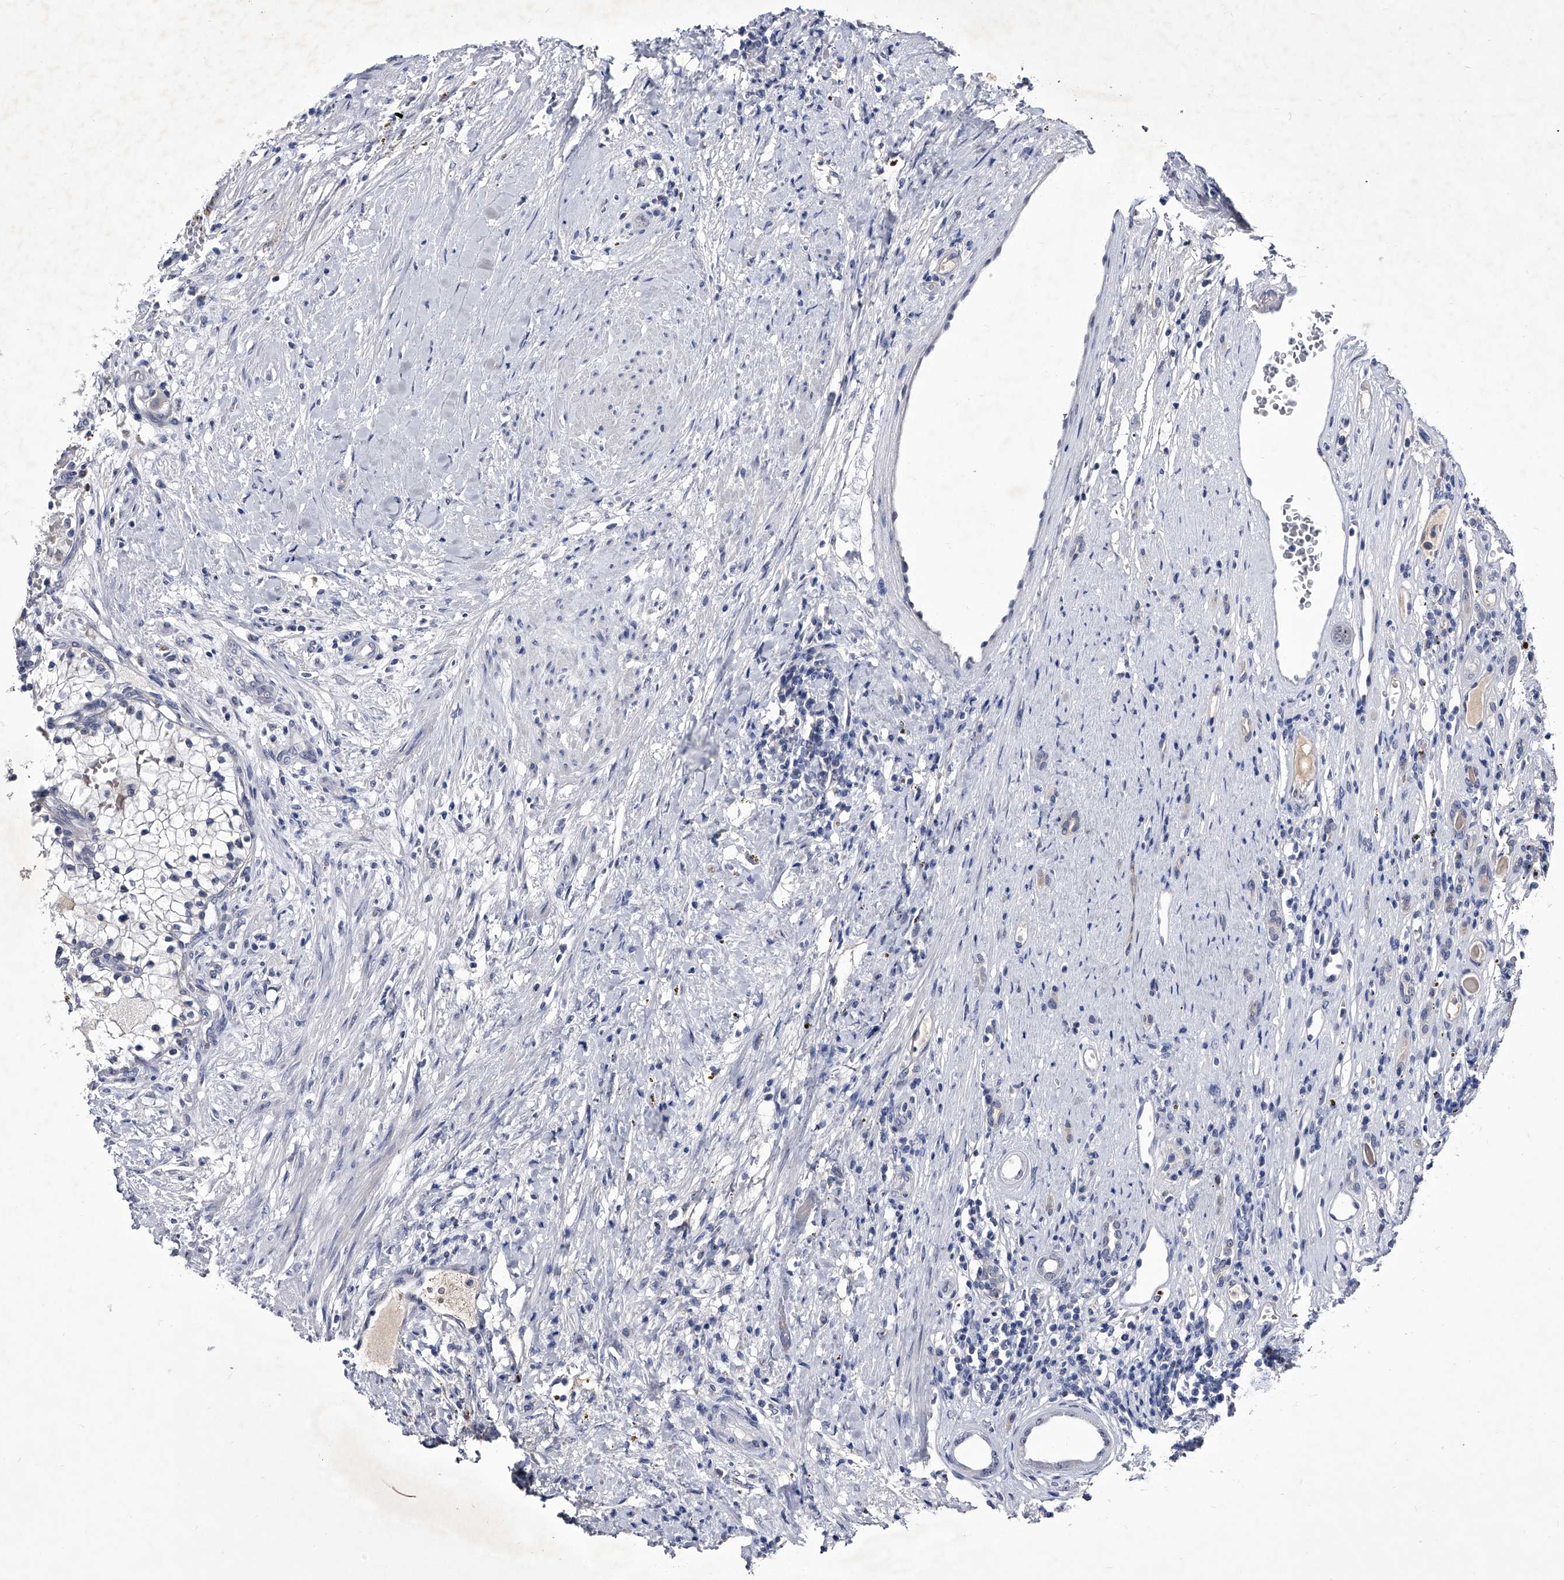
{"staining": {"intensity": "negative", "quantity": "none", "location": "none"}, "tissue": "renal cancer", "cell_type": "Tumor cells", "image_type": "cancer", "snomed": [{"axis": "morphology", "description": "Normal tissue, NOS"}, {"axis": "morphology", "description": "Adenocarcinoma, NOS"}, {"axis": "topography", "description": "Kidney"}], "caption": "A photomicrograph of adenocarcinoma (renal) stained for a protein shows no brown staining in tumor cells.", "gene": "CRISP2", "patient": {"sex": "male", "age": 68}}